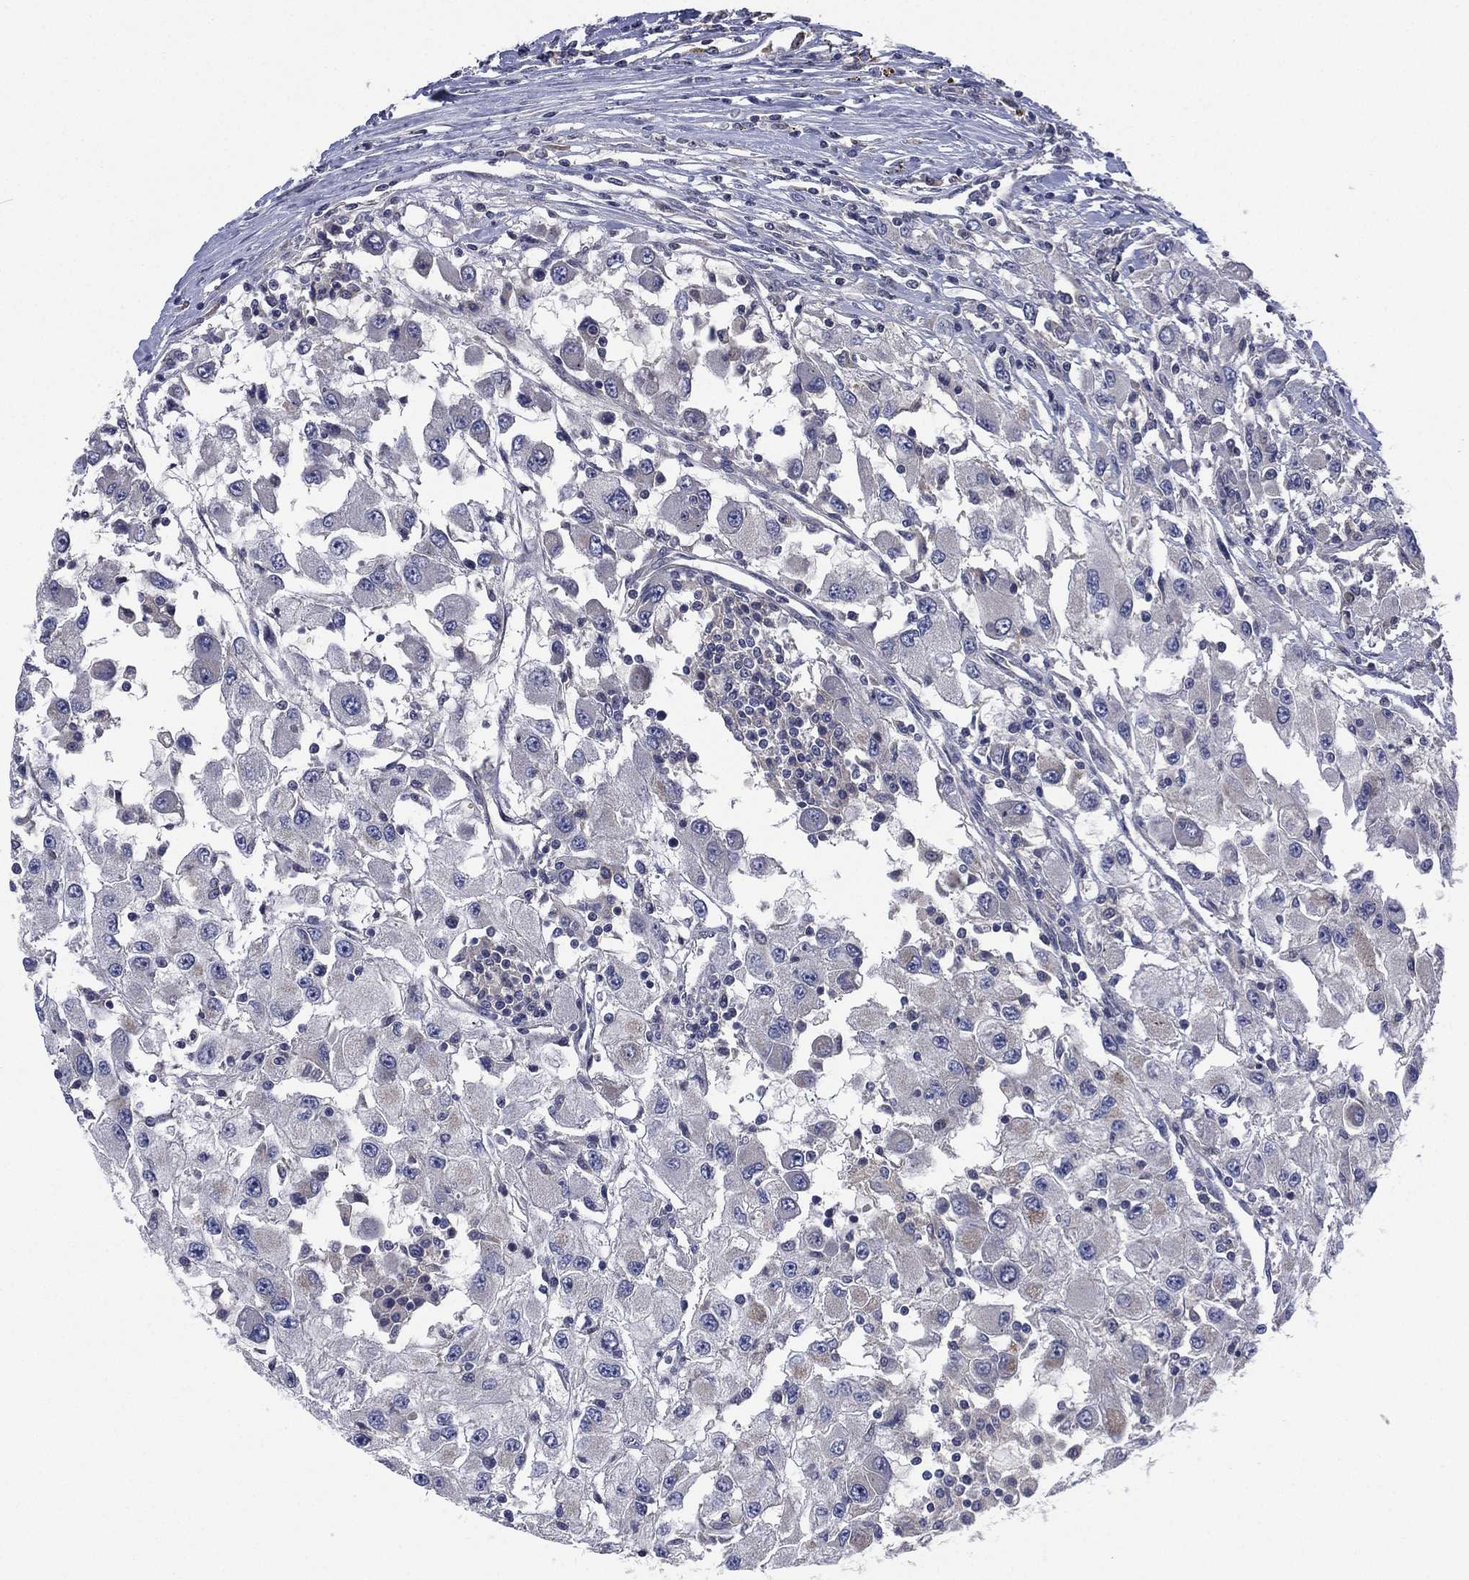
{"staining": {"intensity": "negative", "quantity": "none", "location": "none"}, "tissue": "renal cancer", "cell_type": "Tumor cells", "image_type": "cancer", "snomed": [{"axis": "morphology", "description": "Adenocarcinoma, NOS"}, {"axis": "topography", "description": "Kidney"}], "caption": "High power microscopy micrograph of an IHC micrograph of renal cancer (adenocarcinoma), revealing no significant expression in tumor cells.", "gene": "MPP7", "patient": {"sex": "female", "age": 67}}